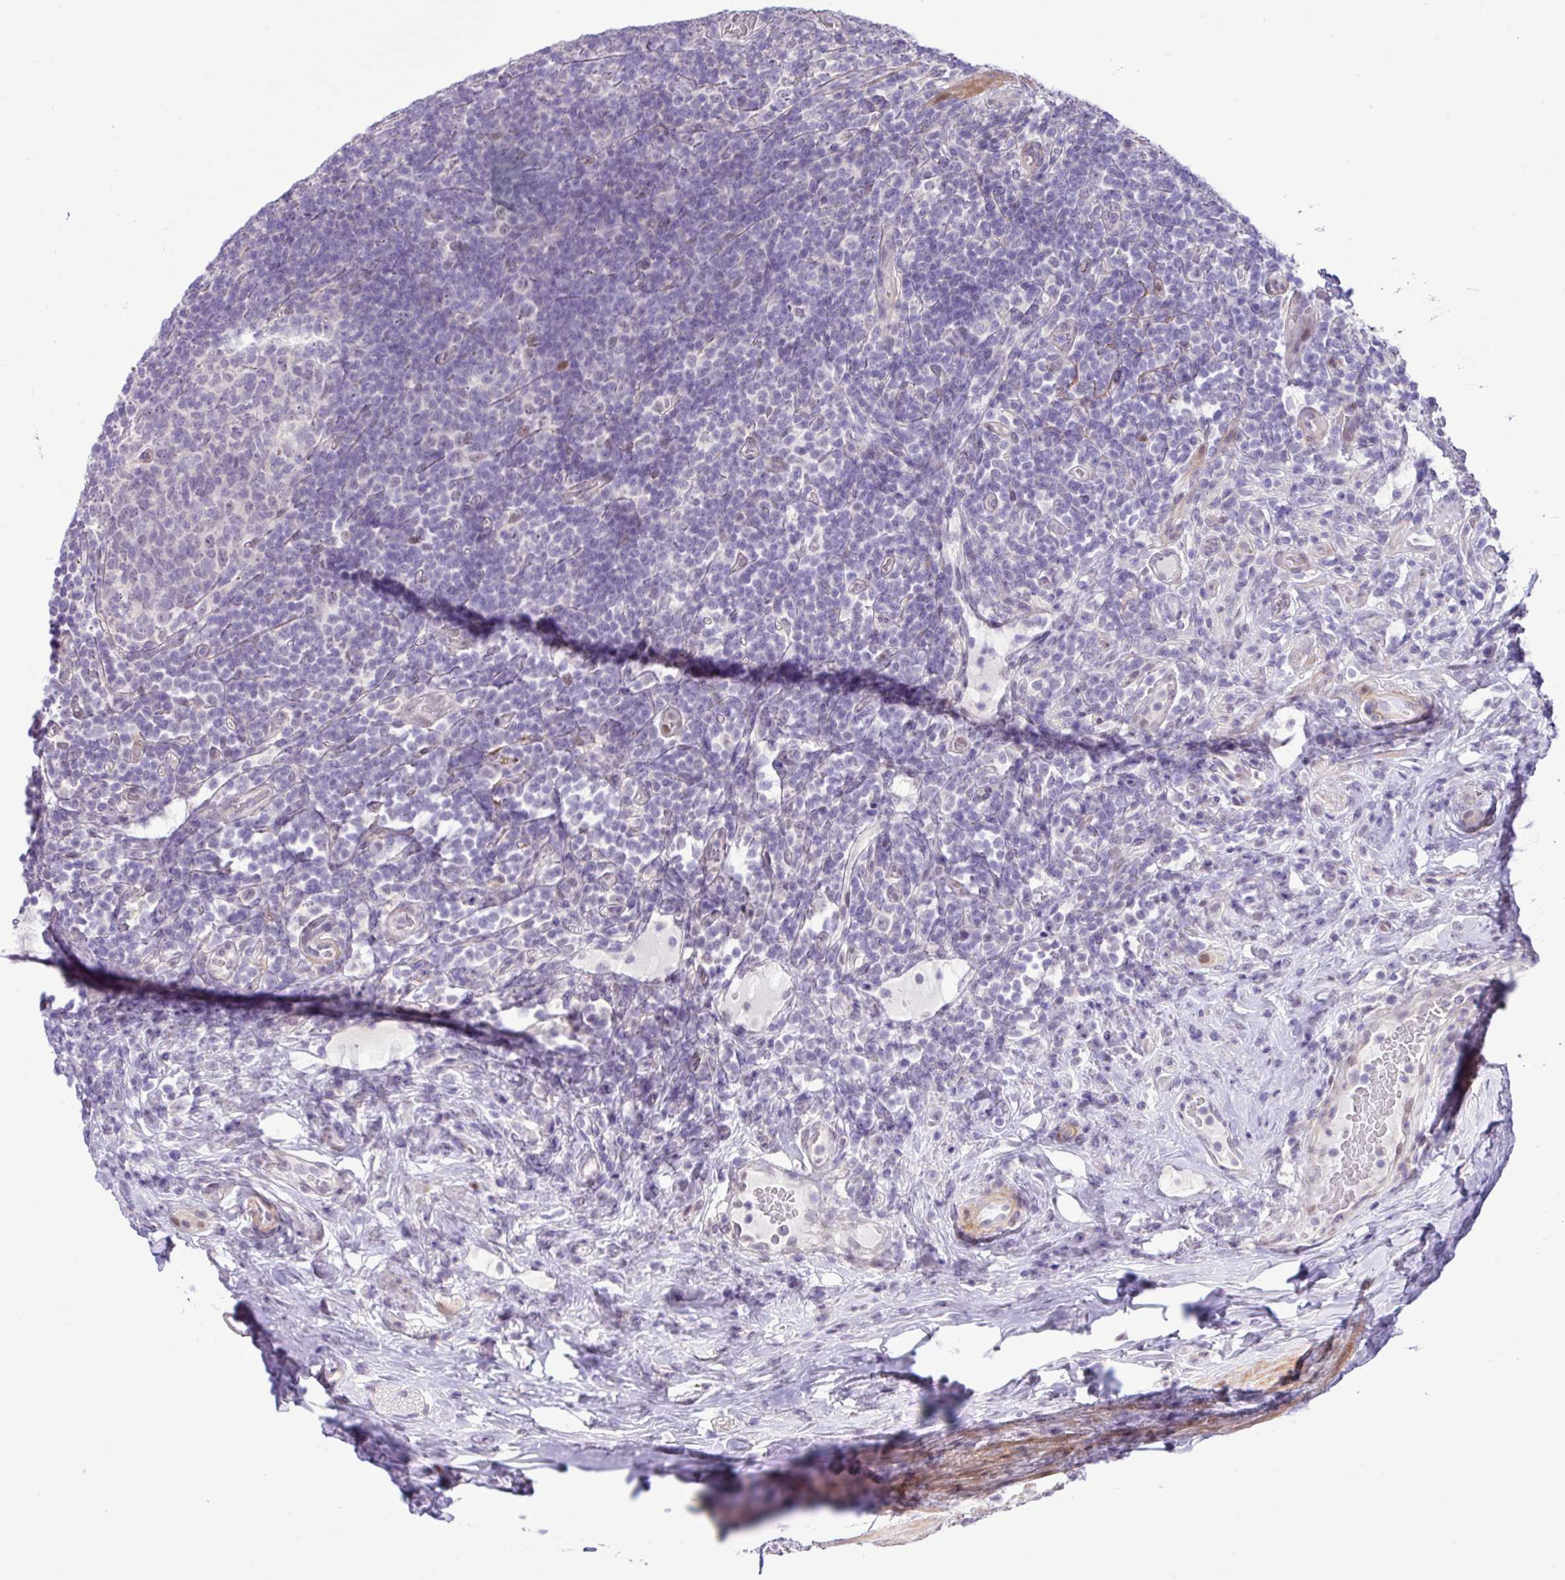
{"staining": {"intensity": "strong", "quantity": "<25%", "location": "cytoplasmic/membranous"}, "tissue": "appendix", "cell_type": "Glandular cells", "image_type": "normal", "snomed": [{"axis": "morphology", "description": "Normal tissue, NOS"}, {"axis": "topography", "description": "Appendix"}], "caption": "A brown stain highlights strong cytoplasmic/membranous staining of a protein in glandular cells of normal appendix. (Stains: DAB (3,3'-diaminobenzidine) in brown, nuclei in blue, Microscopy: brightfield microscopy at high magnification).", "gene": "YLPM1", "patient": {"sex": "female", "age": 43}}